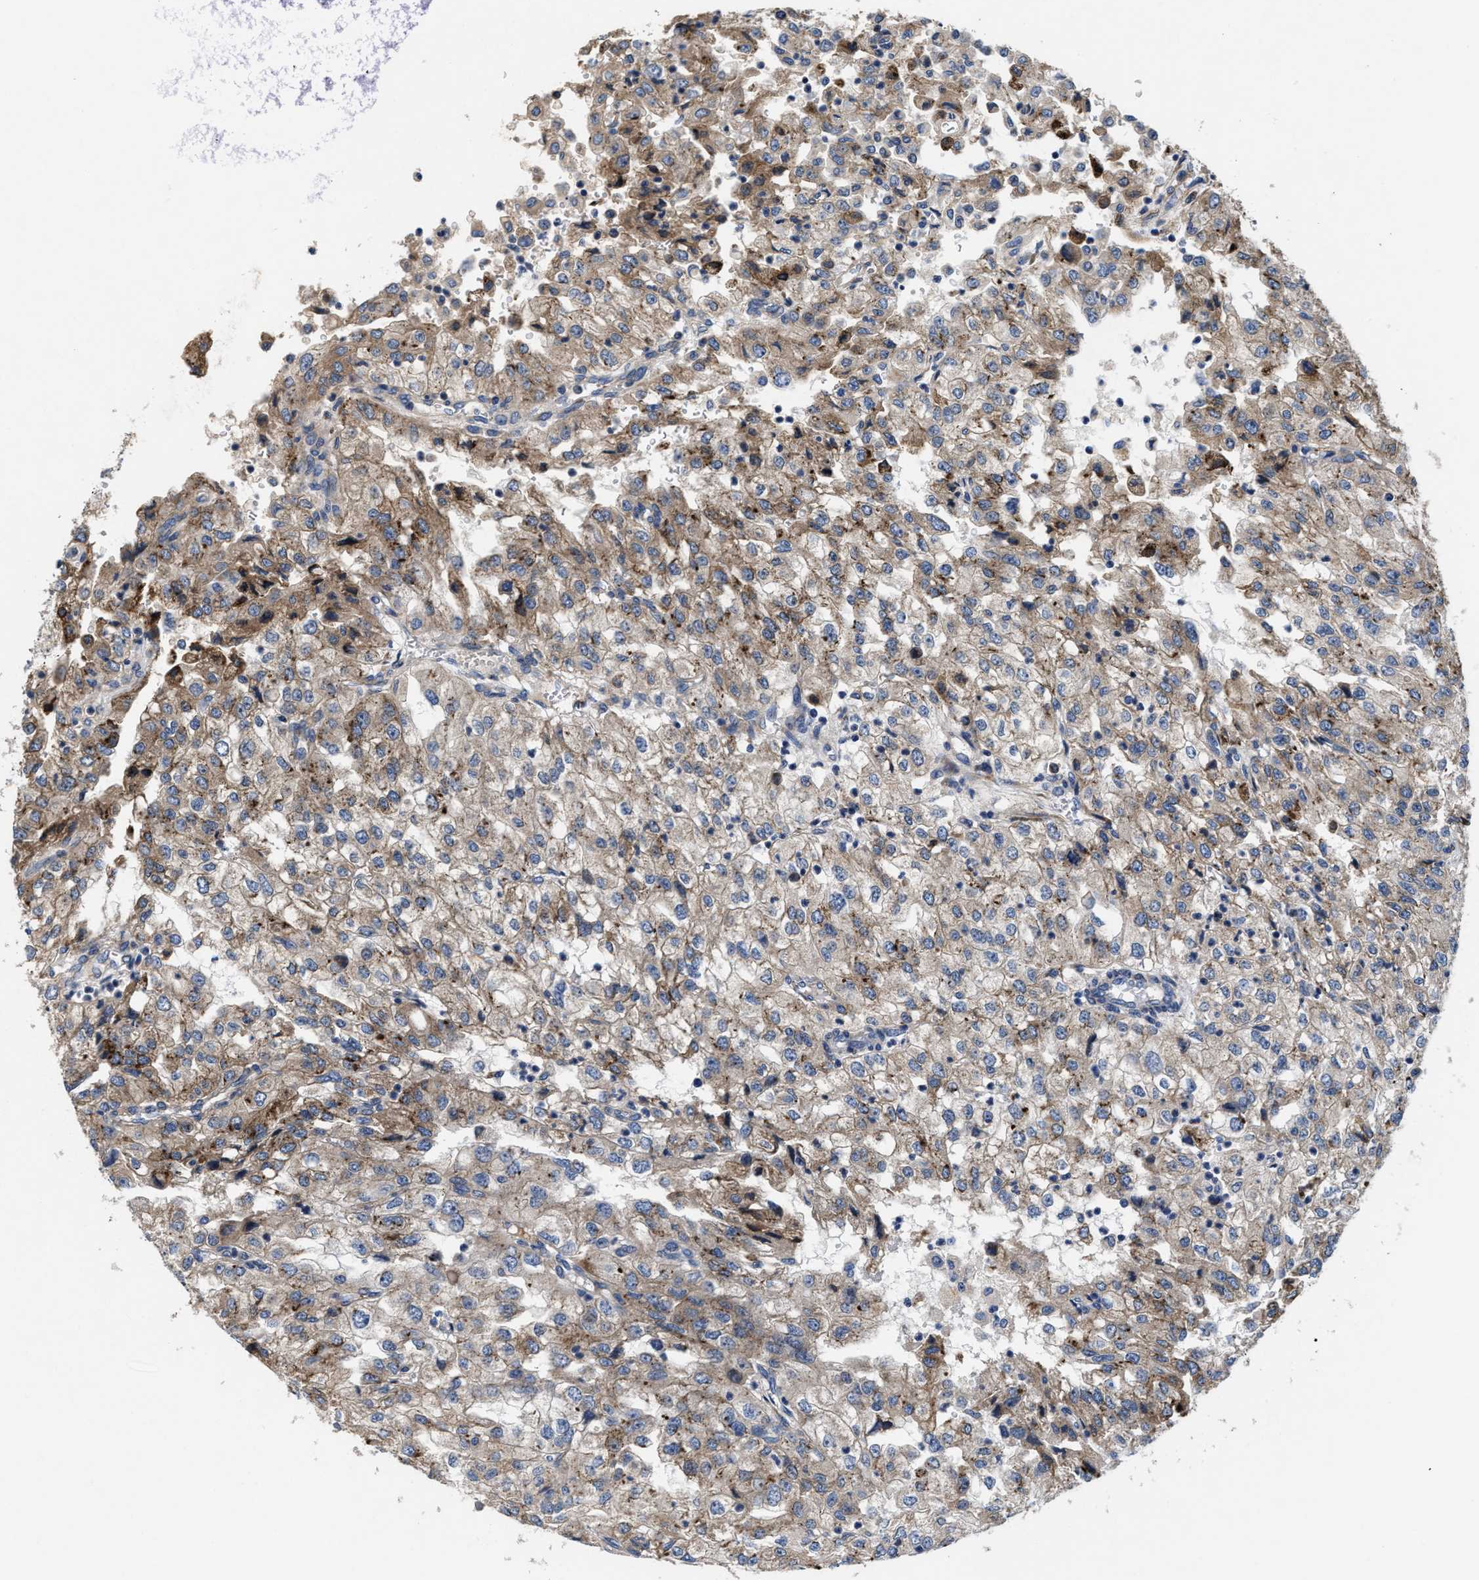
{"staining": {"intensity": "weak", "quantity": ">75%", "location": "cytoplasmic/membranous"}, "tissue": "renal cancer", "cell_type": "Tumor cells", "image_type": "cancer", "snomed": [{"axis": "morphology", "description": "Adenocarcinoma, NOS"}, {"axis": "topography", "description": "Kidney"}], "caption": "Weak cytoplasmic/membranous positivity is appreciated in approximately >75% of tumor cells in adenocarcinoma (renal). Using DAB (3,3'-diaminobenzidine) (brown) and hematoxylin (blue) stains, captured at high magnification using brightfield microscopy.", "gene": "SLC12A2", "patient": {"sex": "female", "age": 54}}